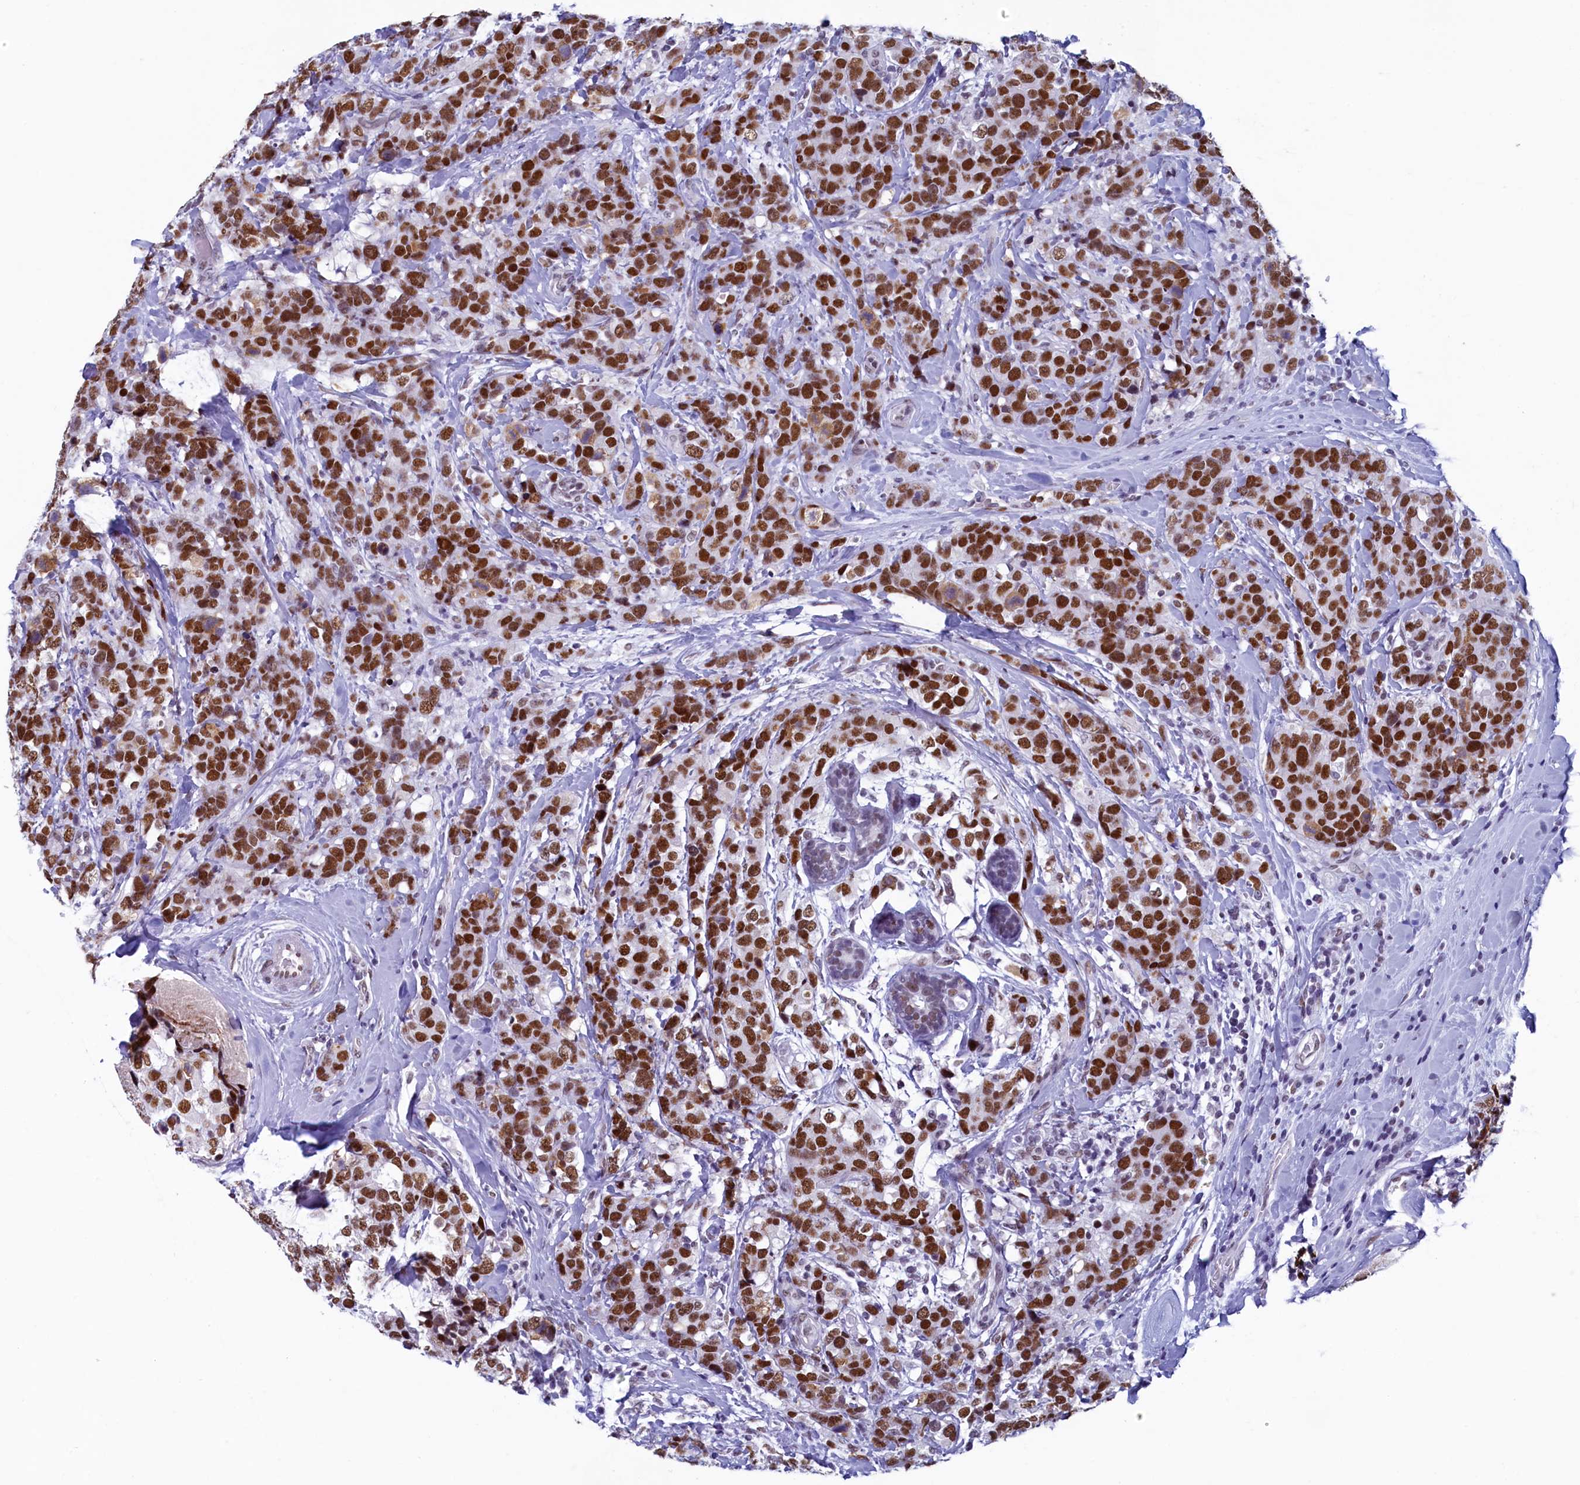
{"staining": {"intensity": "strong", "quantity": ">75%", "location": "nuclear"}, "tissue": "breast cancer", "cell_type": "Tumor cells", "image_type": "cancer", "snomed": [{"axis": "morphology", "description": "Lobular carcinoma"}, {"axis": "topography", "description": "Breast"}], "caption": "There is high levels of strong nuclear positivity in tumor cells of lobular carcinoma (breast), as demonstrated by immunohistochemical staining (brown color).", "gene": "SUGP2", "patient": {"sex": "female", "age": 59}}